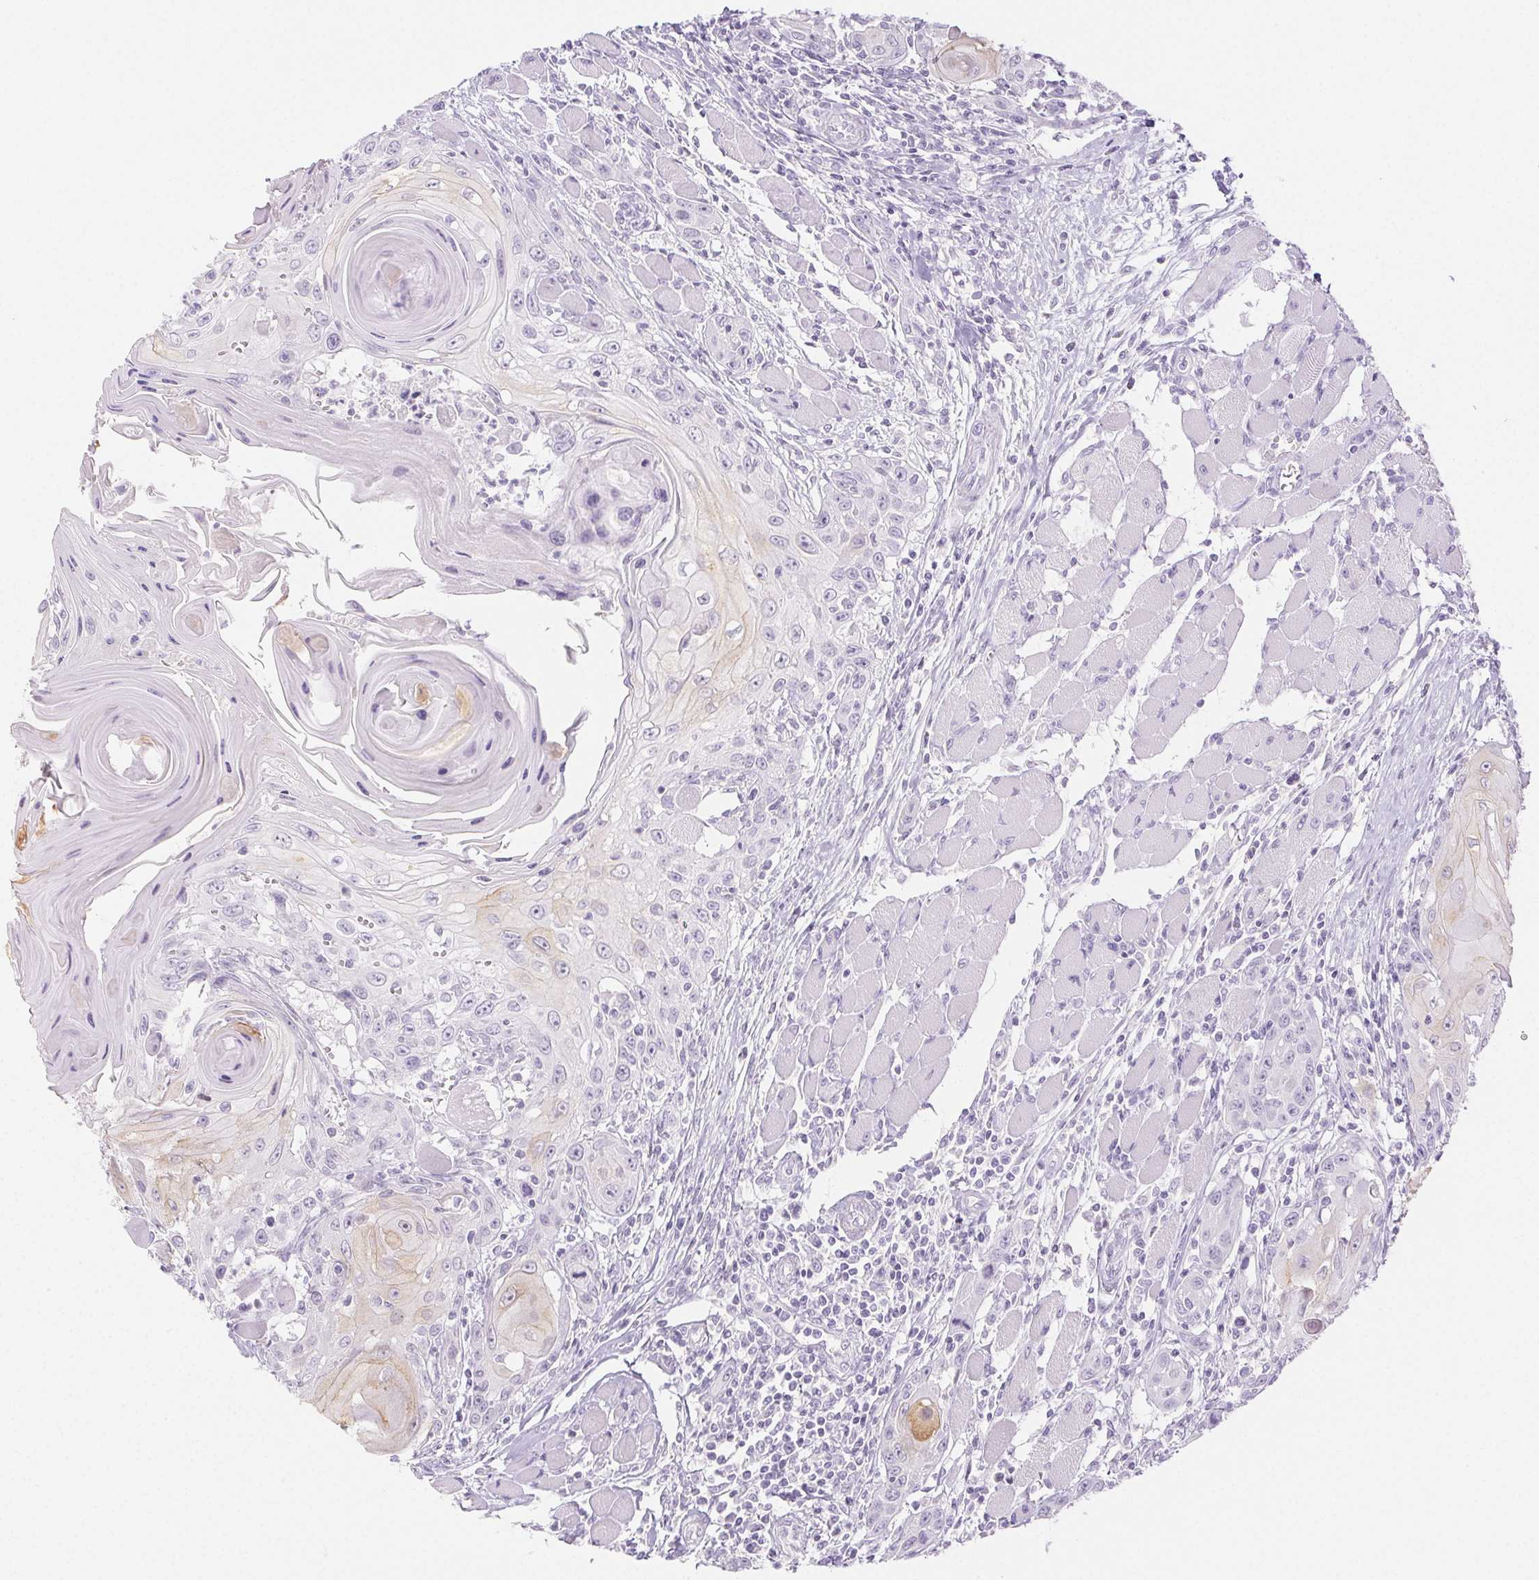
{"staining": {"intensity": "weak", "quantity": "<25%", "location": "nuclear"}, "tissue": "head and neck cancer", "cell_type": "Tumor cells", "image_type": "cancer", "snomed": [{"axis": "morphology", "description": "Squamous cell carcinoma, NOS"}, {"axis": "topography", "description": "Head-Neck"}], "caption": "Human head and neck cancer stained for a protein using IHC exhibits no positivity in tumor cells.", "gene": "PI3", "patient": {"sex": "female", "age": 80}}